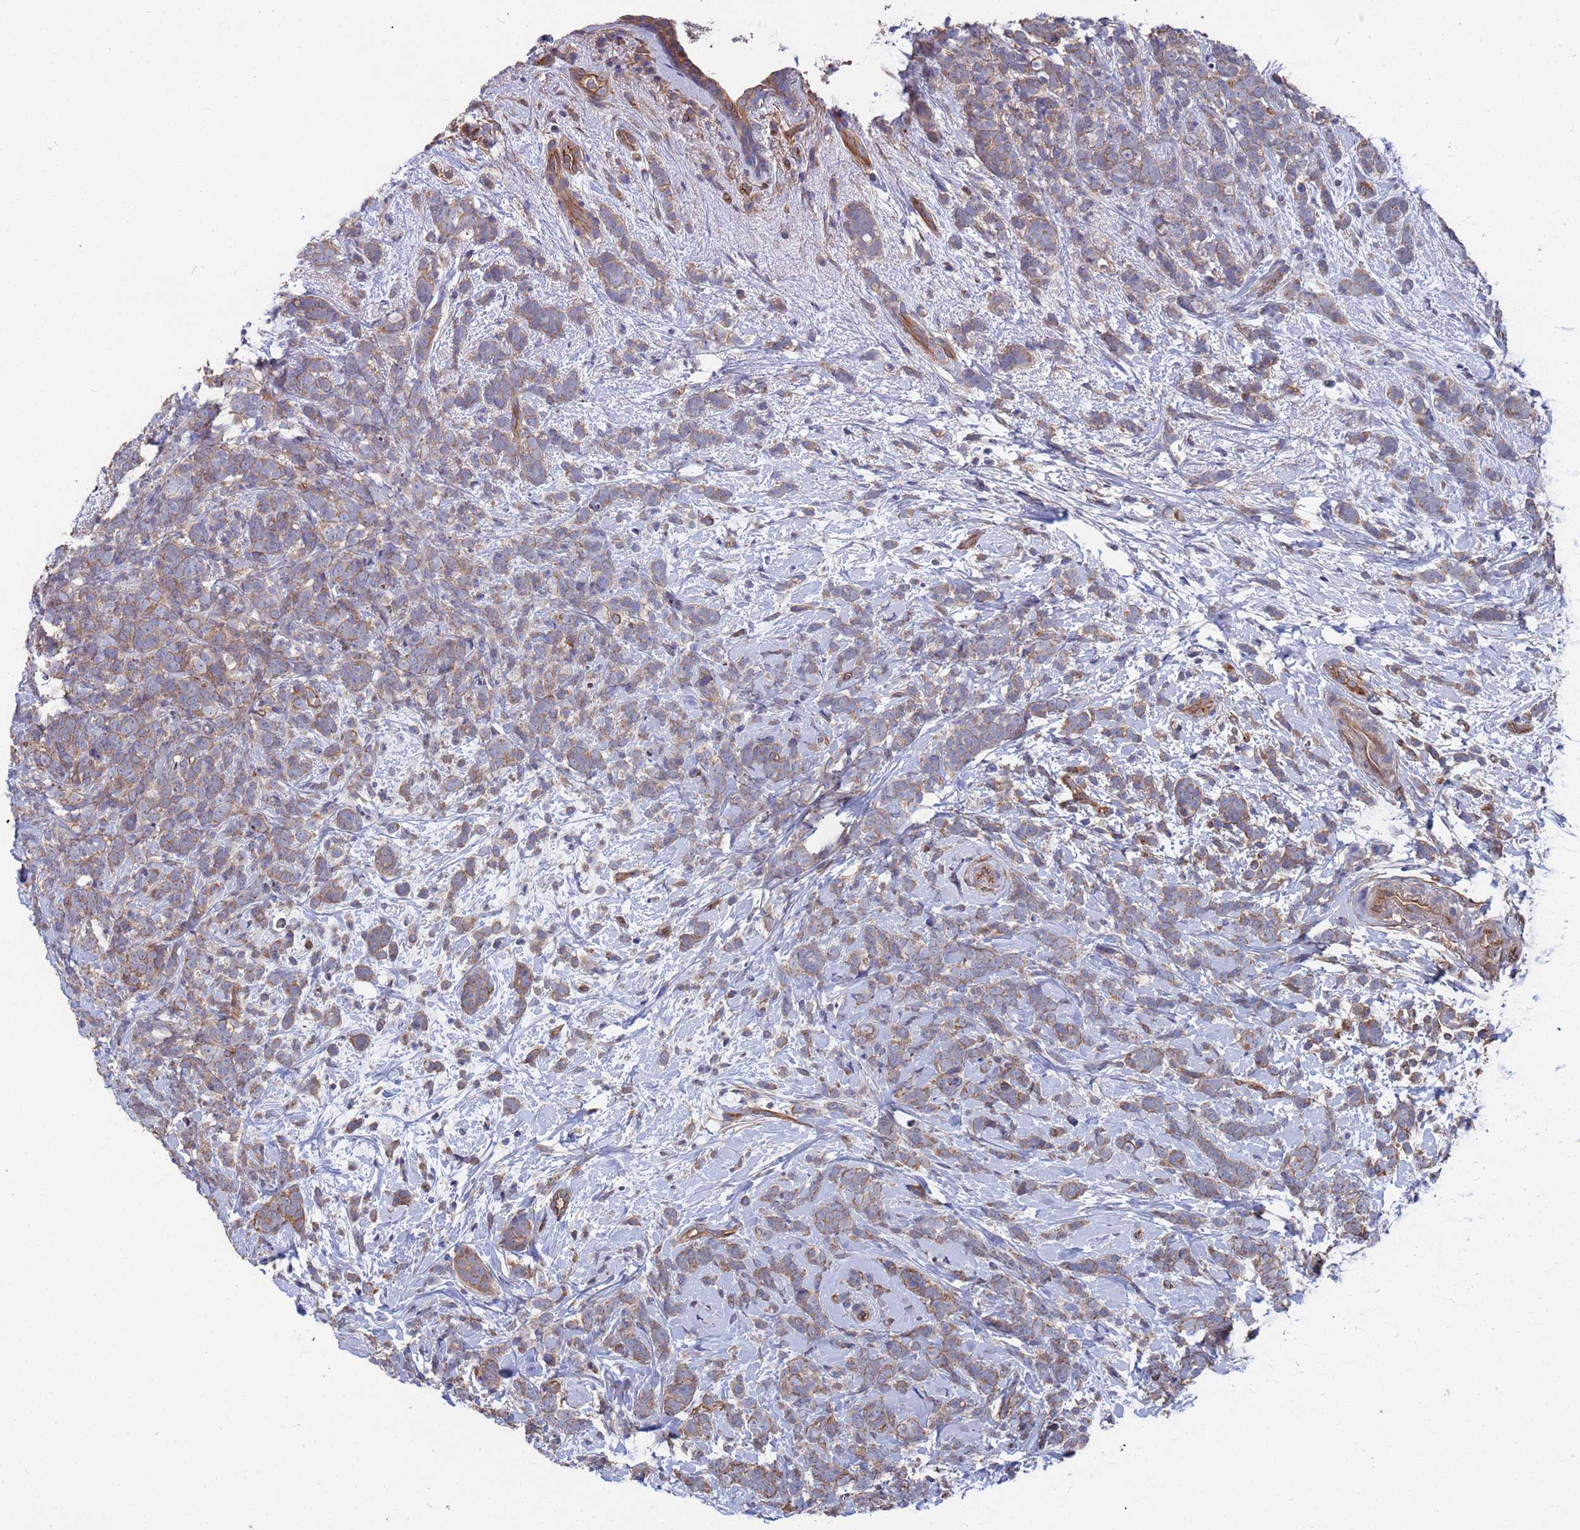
{"staining": {"intensity": "weak", "quantity": "25%-75%", "location": "cytoplasmic/membranous"}, "tissue": "breast cancer", "cell_type": "Tumor cells", "image_type": "cancer", "snomed": [{"axis": "morphology", "description": "Lobular carcinoma"}, {"axis": "topography", "description": "Breast"}], "caption": "Protein staining by immunohistochemistry exhibits weak cytoplasmic/membranous staining in approximately 25%-75% of tumor cells in breast cancer (lobular carcinoma). Immunohistochemistry (ihc) stains the protein of interest in brown and the nuclei are stained blue.", "gene": "NDUFAF6", "patient": {"sex": "female", "age": 58}}